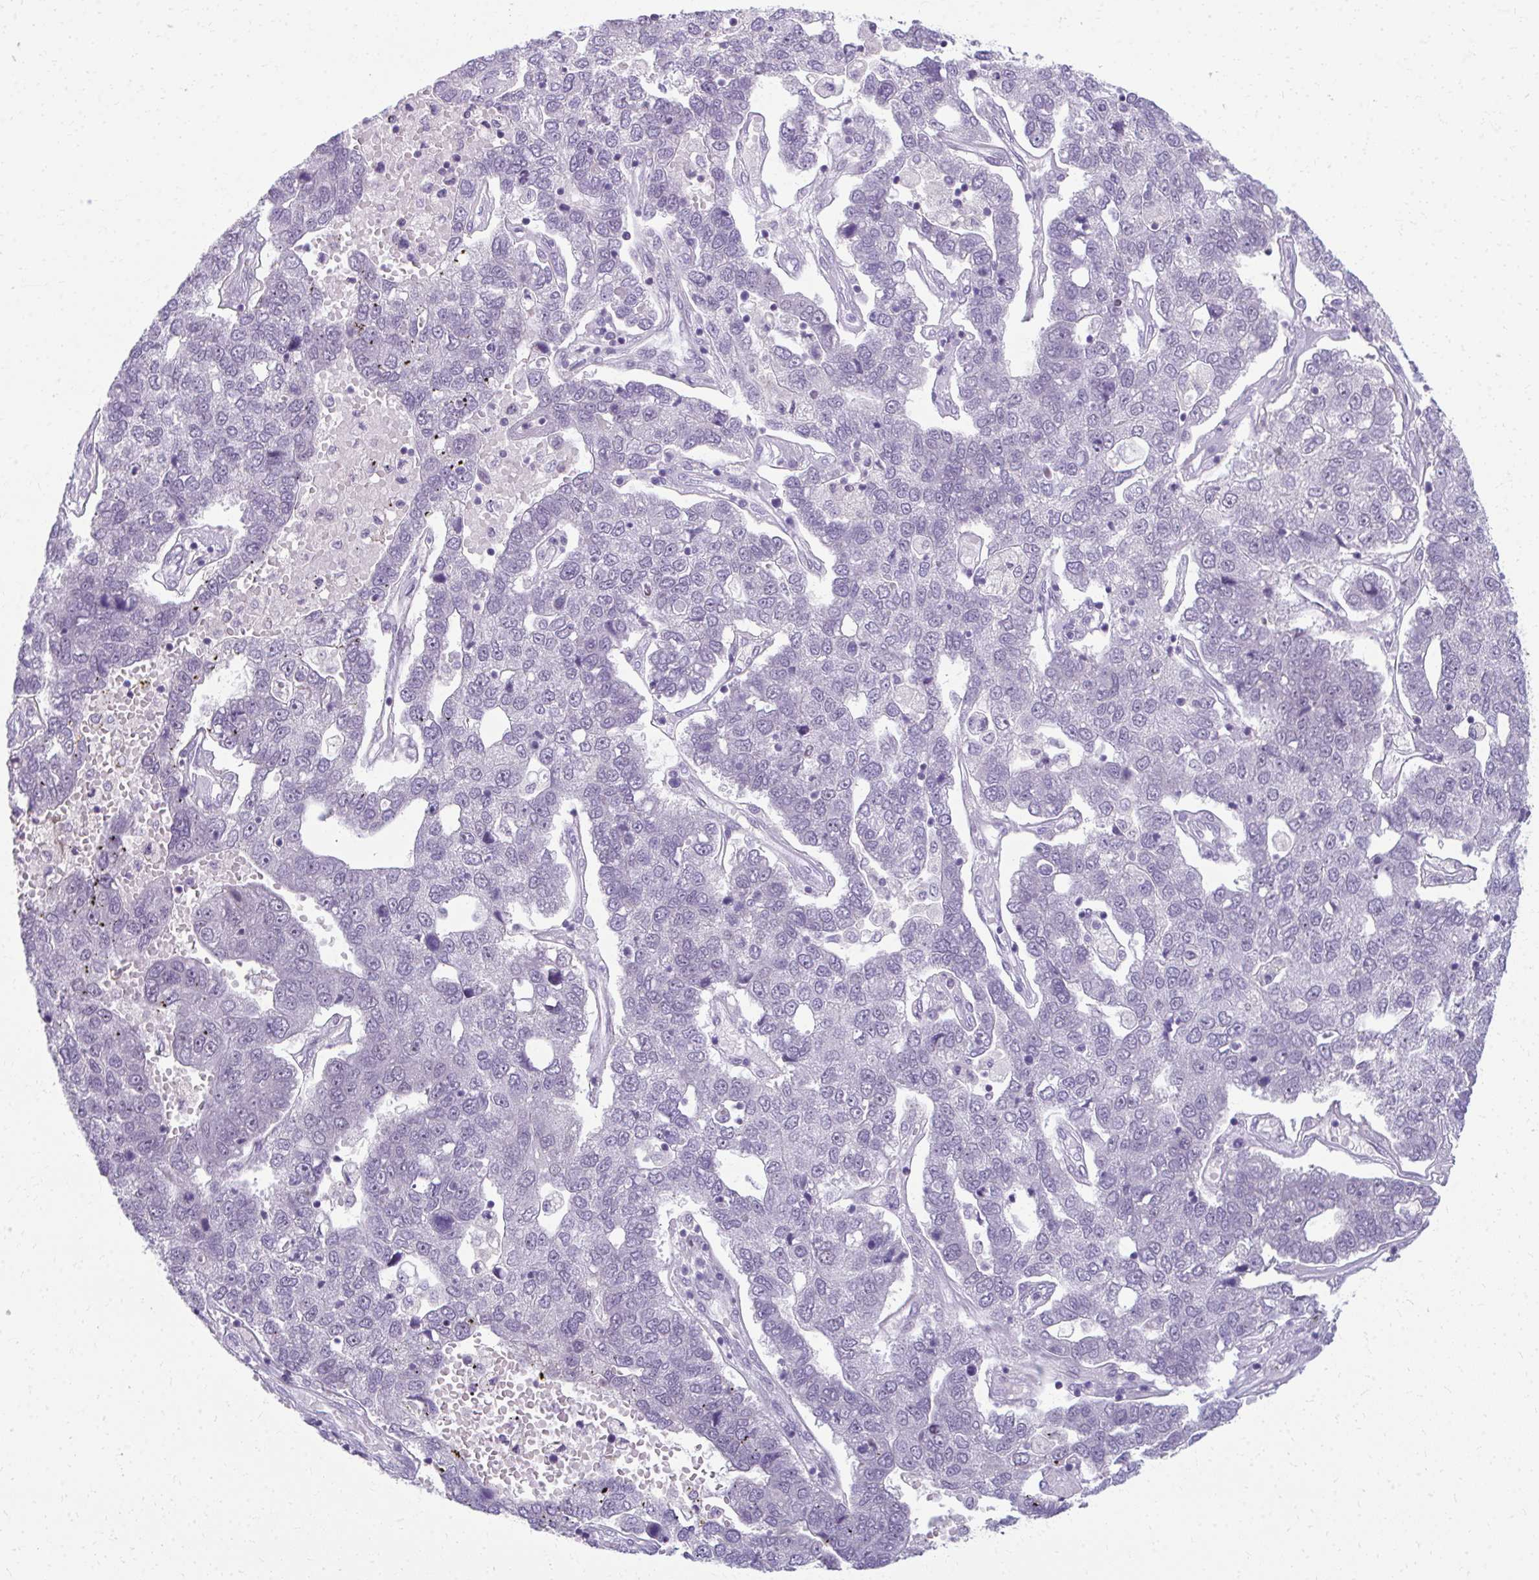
{"staining": {"intensity": "negative", "quantity": "none", "location": "none"}, "tissue": "pancreatic cancer", "cell_type": "Tumor cells", "image_type": "cancer", "snomed": [{"axis": "morphology", "description": "Adenocarcinoma, NOS"}, {"axis": "topography", "description": "Pancreas"}], "caption": "High magnification brightfield microscopy of pancreatic cancer (adenocarcinoma) stained with DAB (3,3'-diaminobenzidine) (brown) and counterstained with hematoxylin (blue): tumor cells show no significant expression.", "gene": "MAF1", "patient": {"sex": "female", "age": 61}}